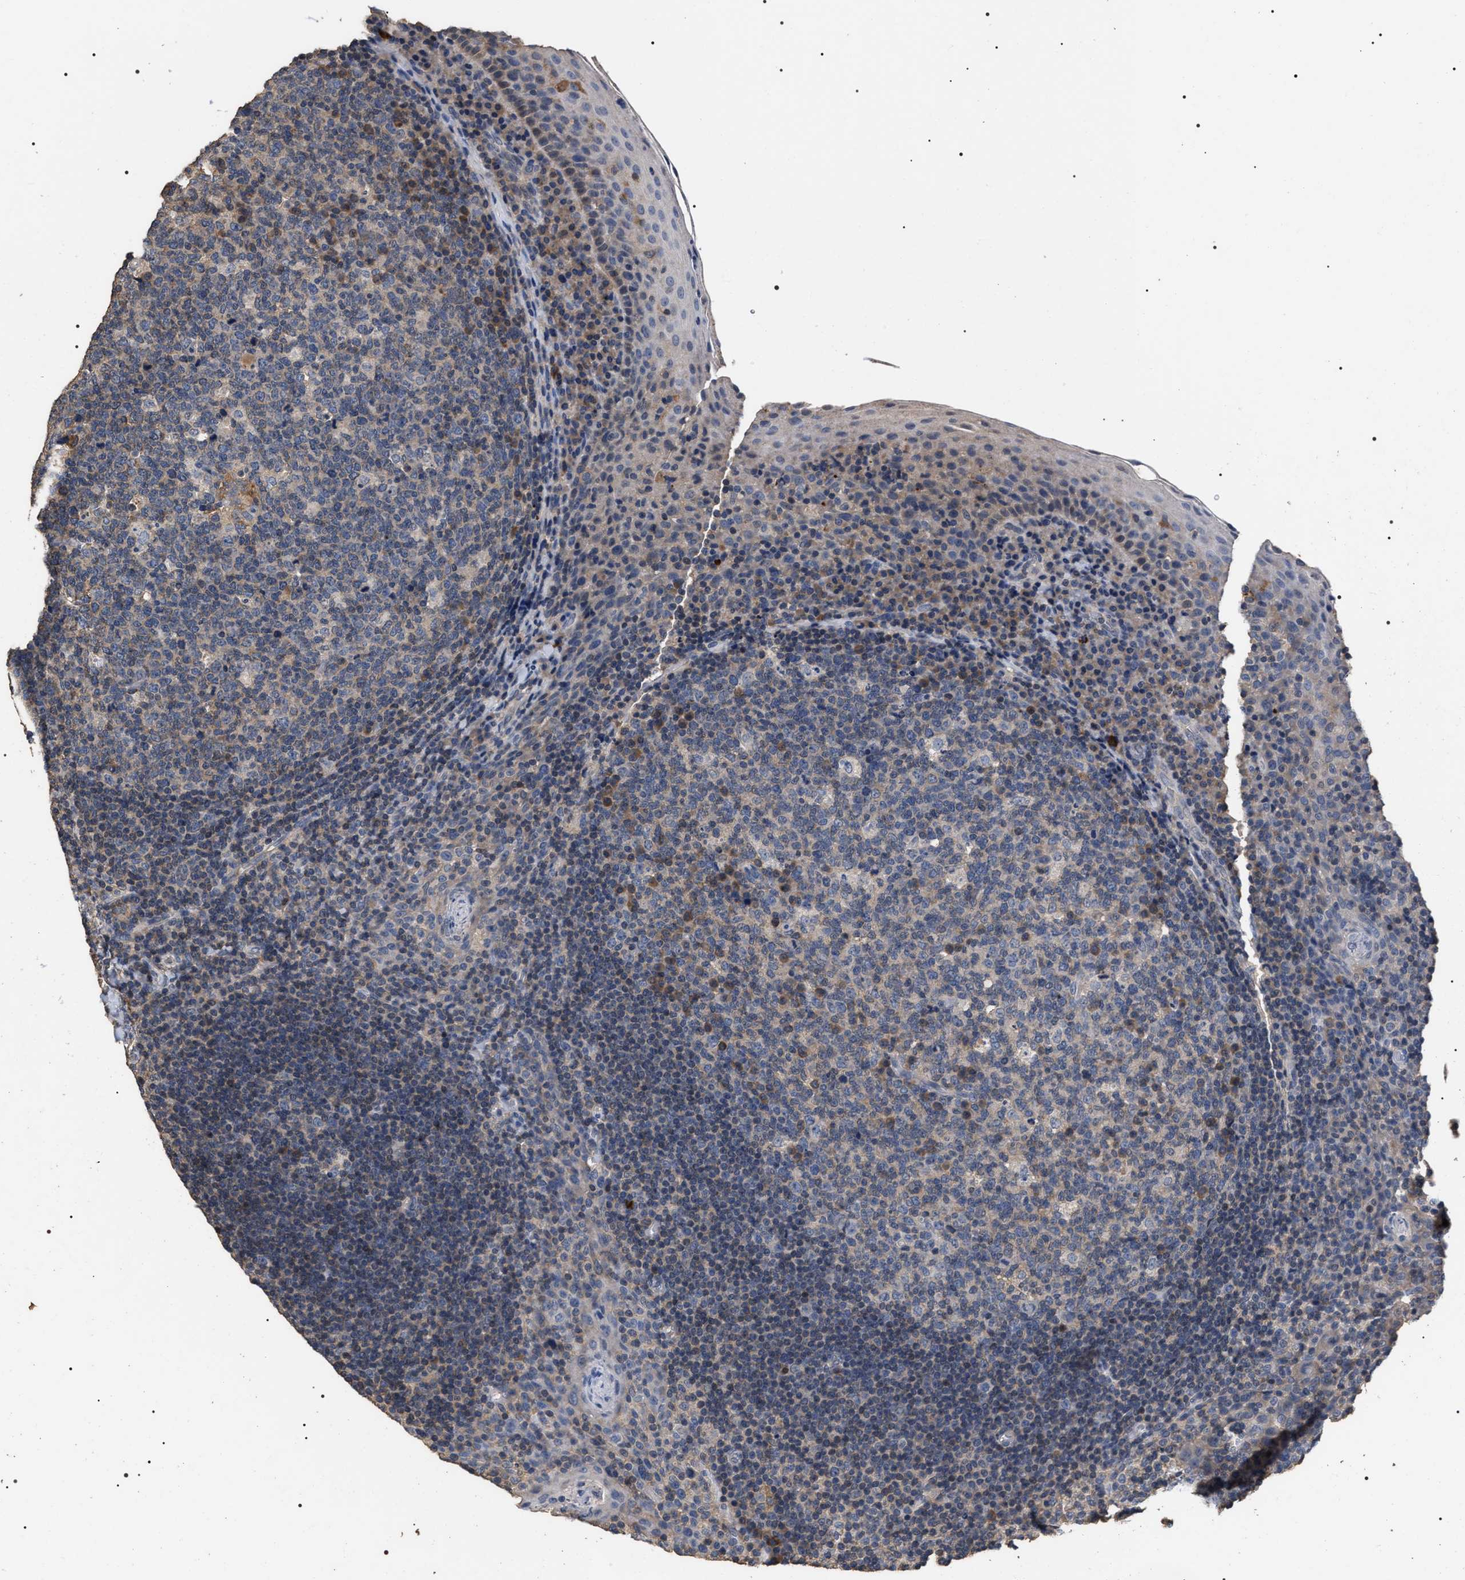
{"staining": {"intensity": "weak", "quantity": "25%-75%", "location": "cytoplasmic/membranous"}, "tissue": "tonsil", "cell_type": "Germinal center cells", "image_type": "normal", "snomed": [{"axis": "morphology", "description": "Normal tissue, NOS"}, {"axis": "topography", "description": "Tonsil"}], "caption": "This photomicrograph exhibits immunohistochemistry (IHC) staining of normal tonsil, with low weak cytoplasmic/membranous positivity in about 25%-75% of germinal center cells.", "gene": "UPF3A", "patient": {"sex": "male", "age": 17}}